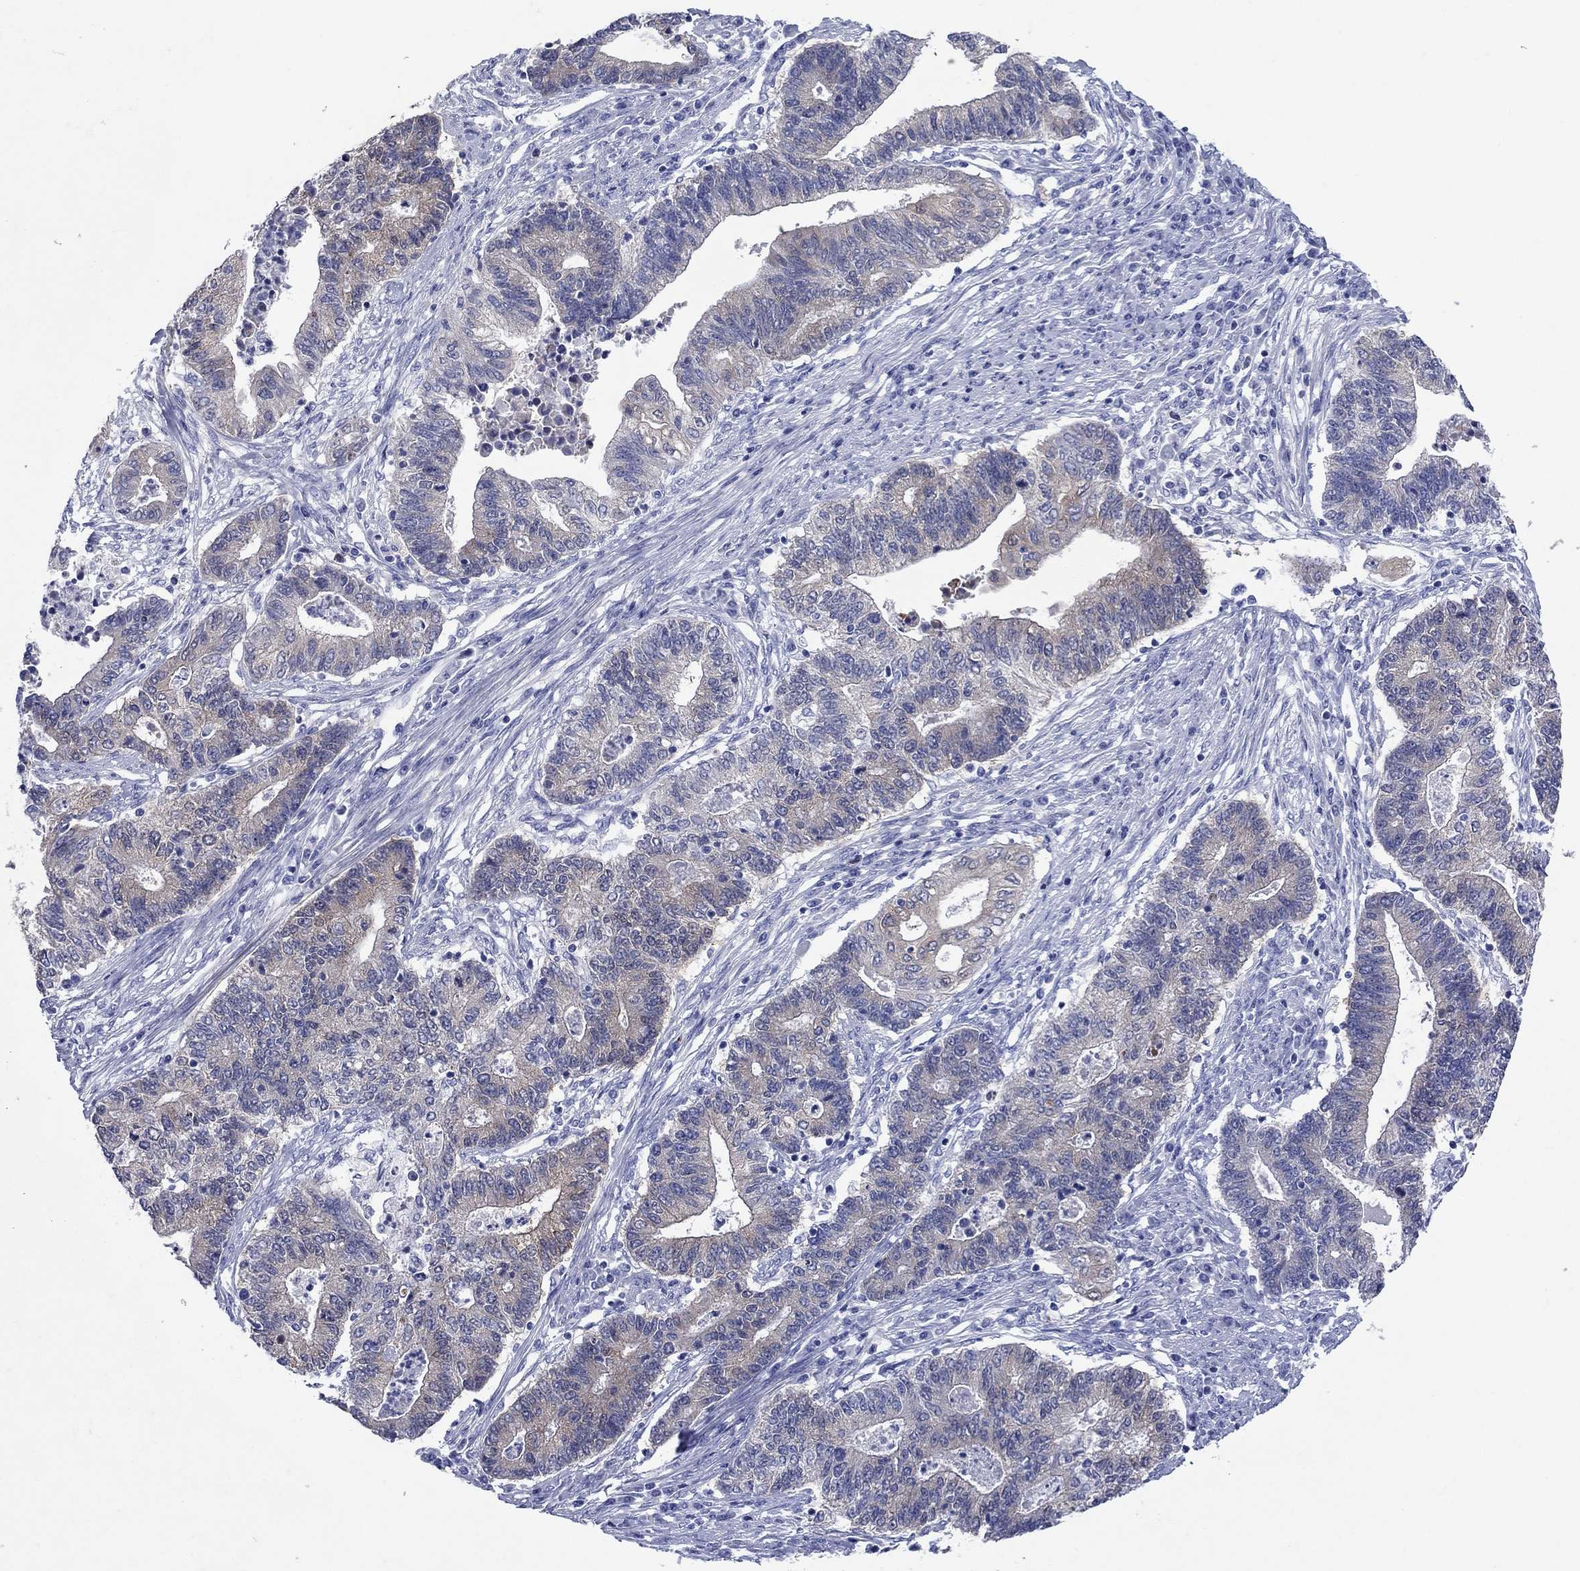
{"staining": {"intensity": "negative", "quantity": "none", "location": "none"}, "tissue": "endometrial cancer", "cell_type": "Tumor cells", "image_type": "cancer", "snomed": [{"axis": "morphology", "description": "Adenocarcinoma, NOS"}, {"axis": "topography", "description": "Uterus"}, {"axis": "topography", "description": "Endometrium"}], "caption": "Immunohistochemical staining of human endometrial cancer shows no significant staining in tumor cells.", "gene": "SULT2B1", "patient": {"sex": "female", "age": 54}}